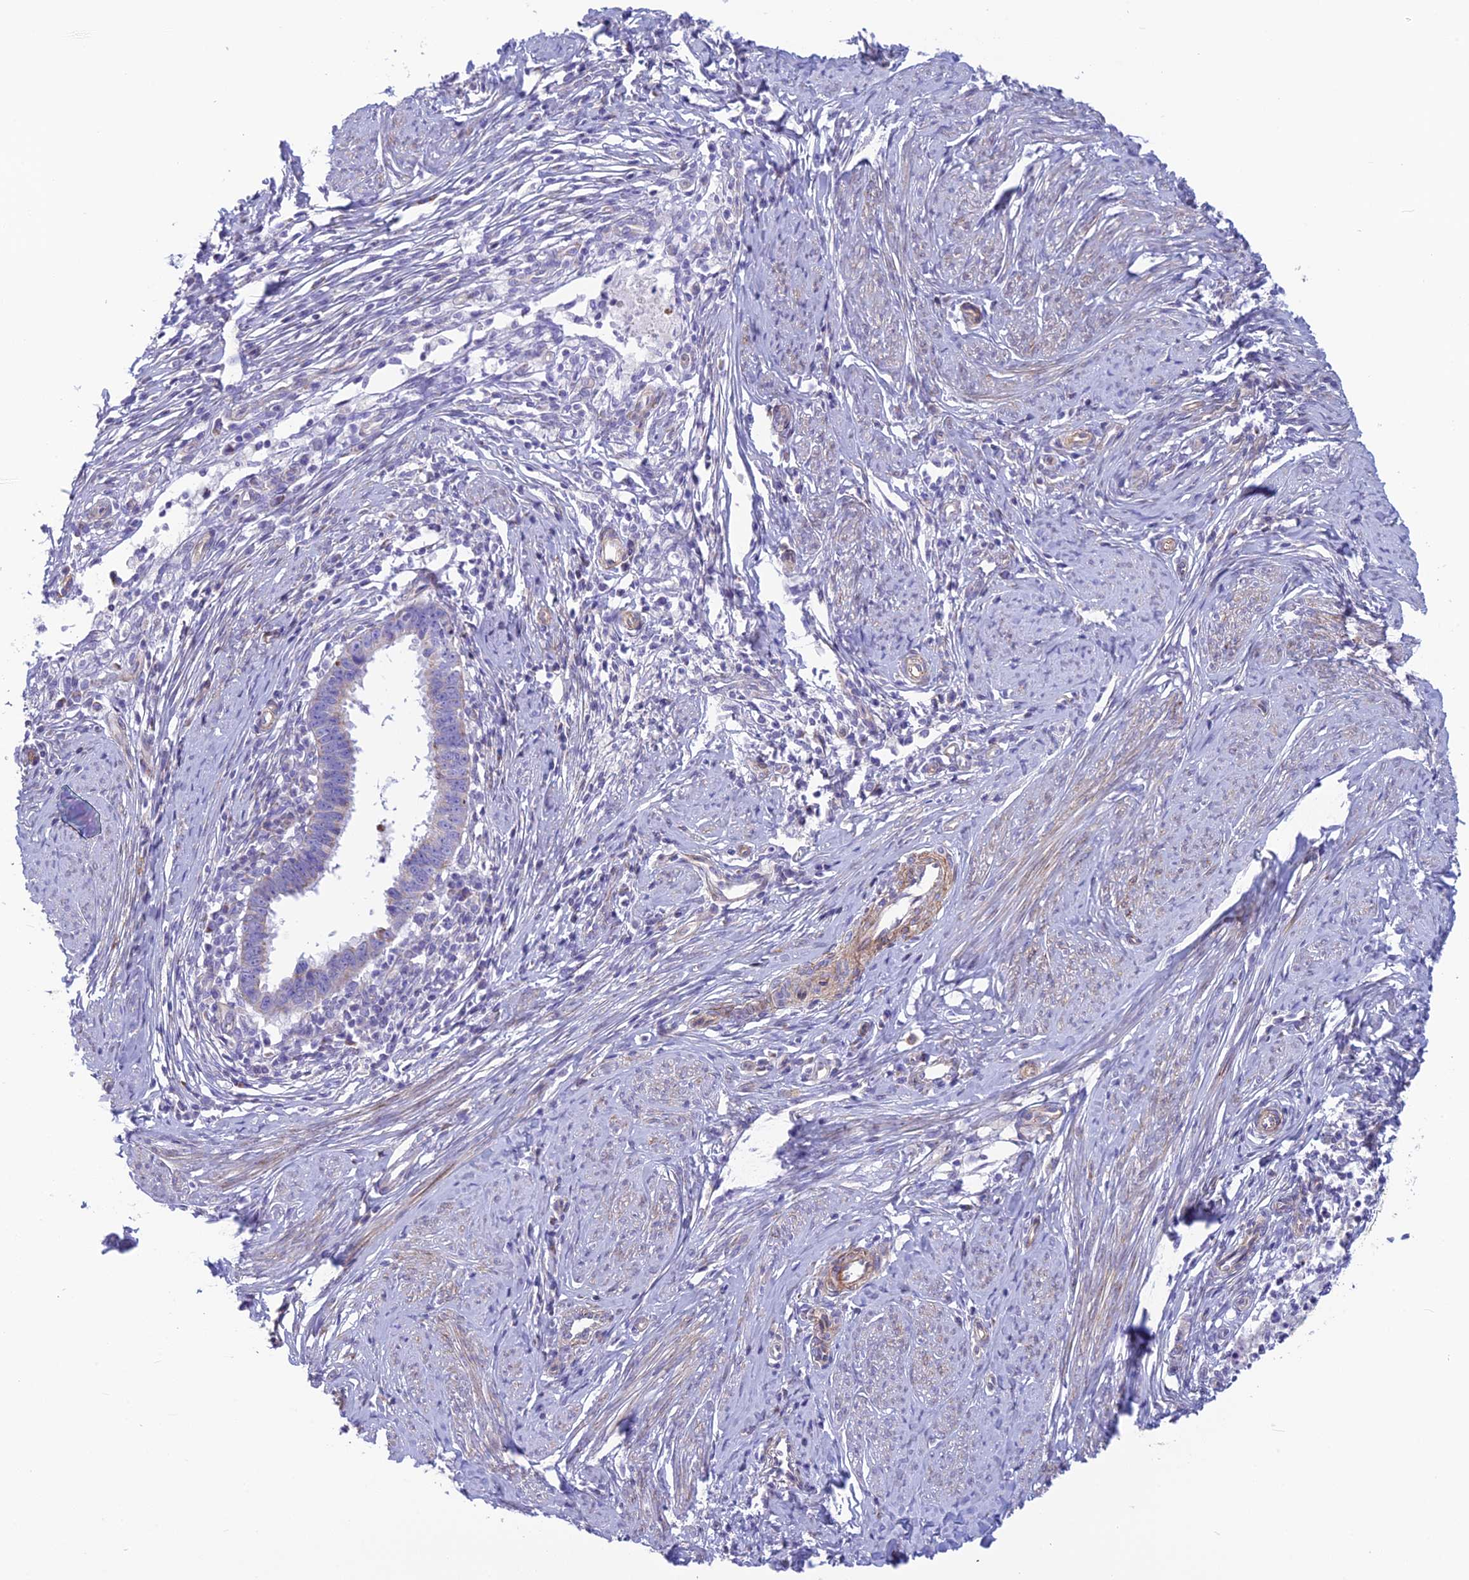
{"staining": {"intensity": "weak", "quantity": "25%-75%", "location": "cytoplasmic/membranous"}, "tissue": "cervical cancer", "cell_type": "Tumor cells", "image_type": "cancer", "snomed": [{"axis": "morphology", "description": "Adenocarcinoma, NOS"}, {"axis": "topography", "description": "Cervix"}], "caption": "Cervical cancer stained for a protein (brown) shows weak cytoplasmic/membranous positive positivity in about 25%-75% of tumor cells.", "gene": "POMGNT1", "patient": {"sex": "female", "age": 36}}